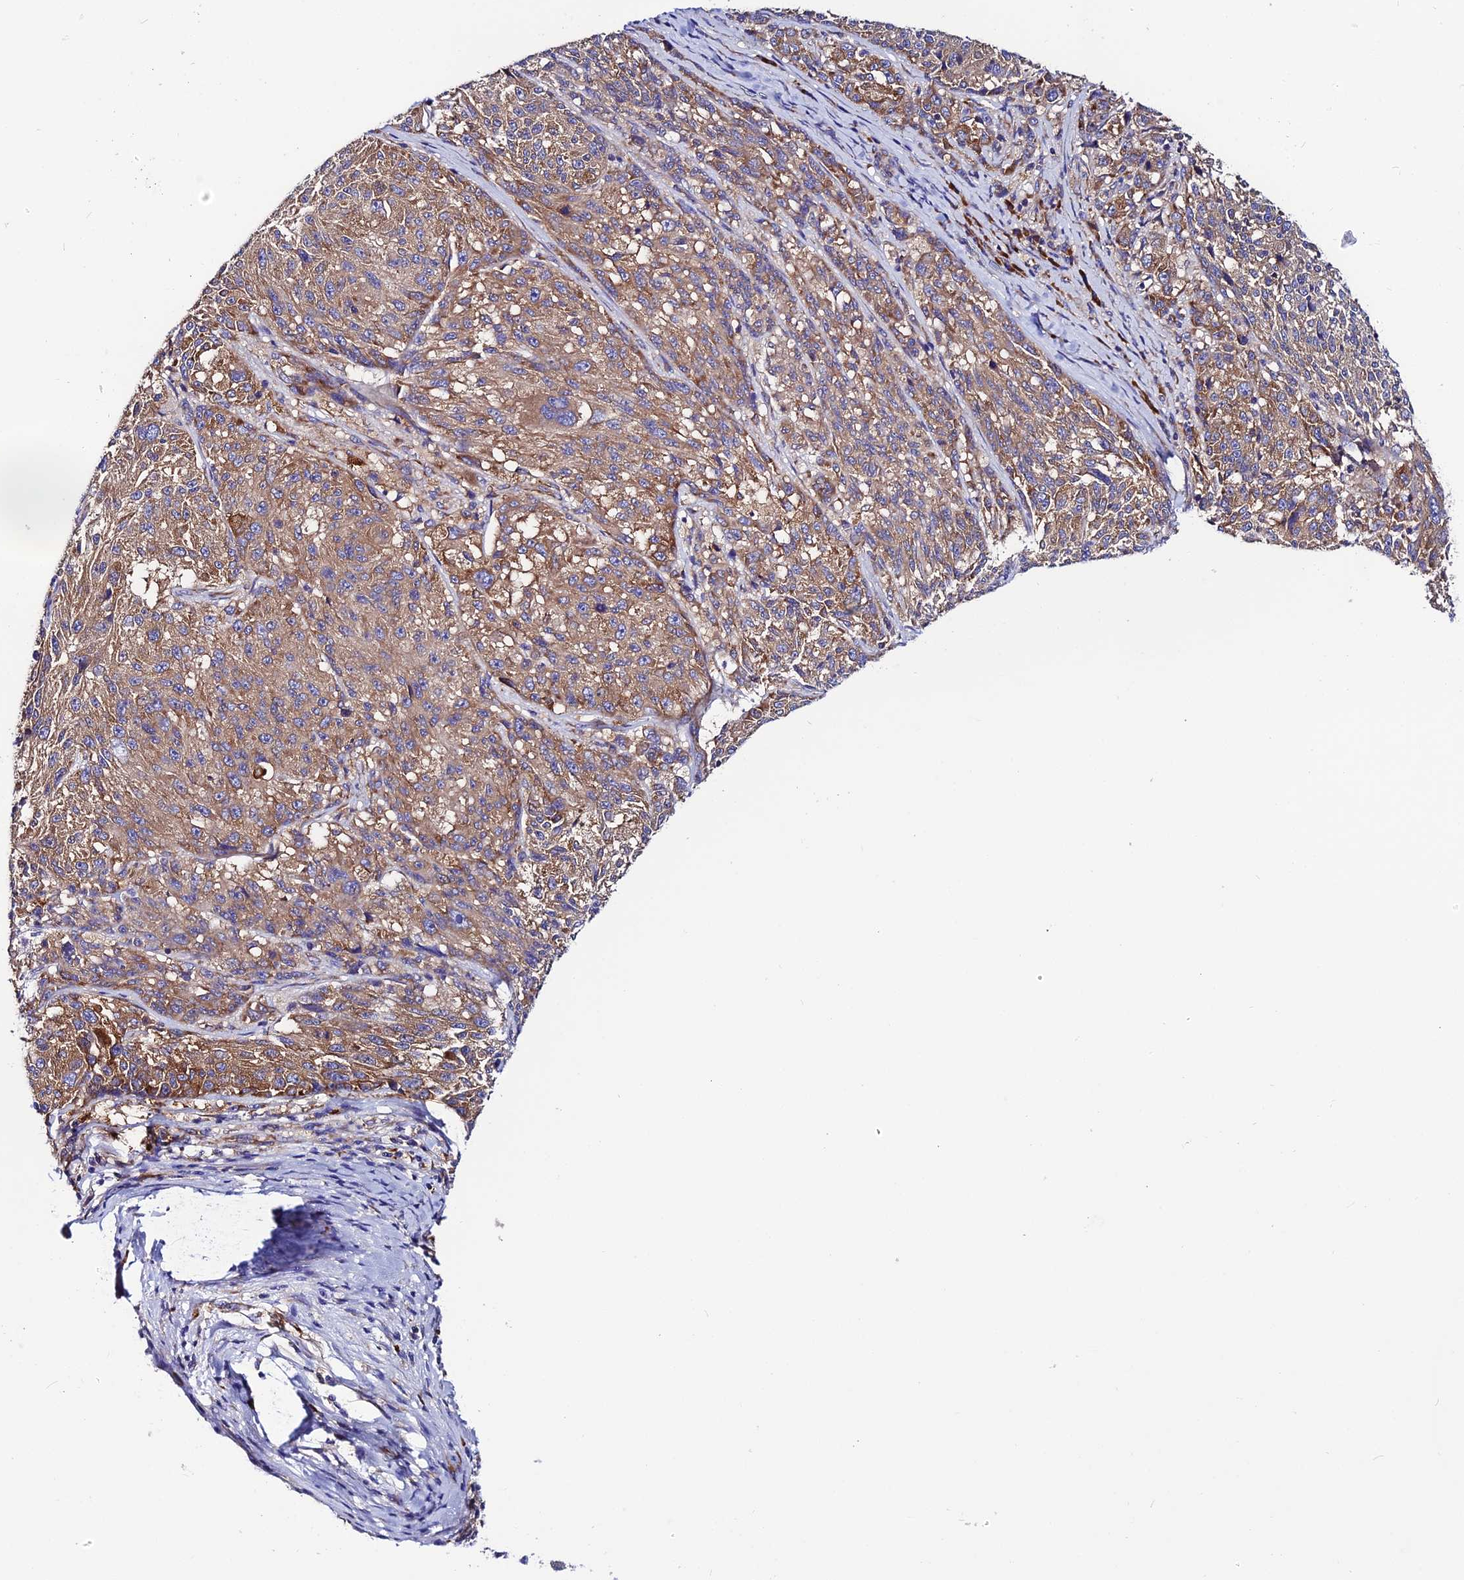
{"staining": {"intensity": "moderate", "quantity": ">75%", "location": "cytoplasmic/membranous"}, "tissue": "melanoma", "cell_type": "Tumor cells", "image_type": "cancer", "snomed": [{"axis": "morphology", "description": "Malignant melanoma, NOS"}, {"axis": "topography", "description": "Skin"}], "caption": "Protein staining of malignant melanoma tissue displays moderate cytoplasmic/membranous expression in about >75% of tumor cells. (DAB (3,3'-diaminobenzidine) IHC, brown staining for protein, blue staining for nuclei).", "gene": "EEF1G", "patient": {"sex": "male", "age": 53}}